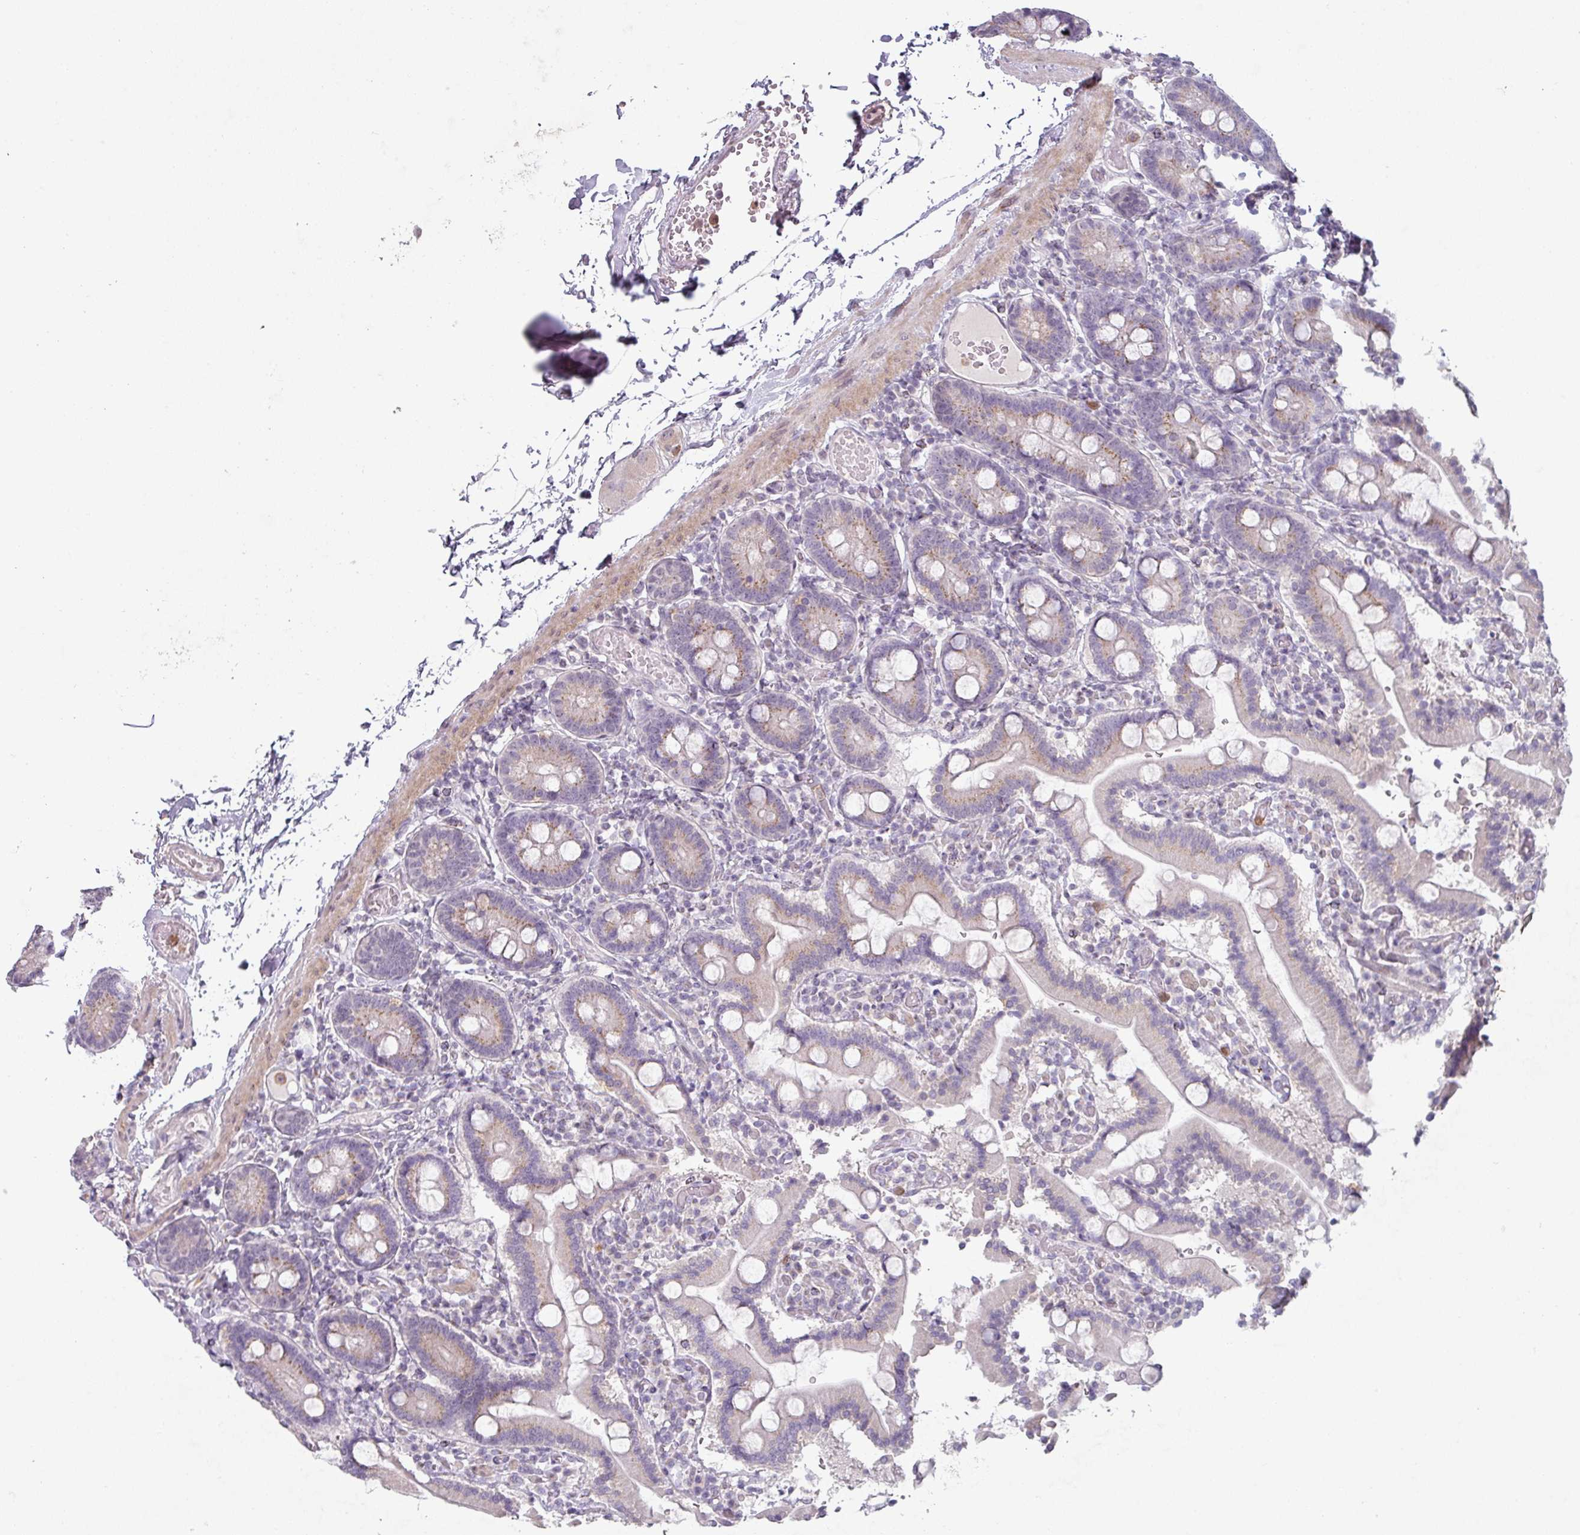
{"staining": {"intensity": "weak", "quantity": ">75%", "location": "cytoplasmic/membranous"}, "tissue": "duodenum", "cell_type": "Glandular cells", "image_type": "normal", "snomed": [{"axis": "morphology", "description": "Normal tissue, NOS"}, {"axis": "topography", "description": "Duodenum"}], "caption": "Immunohistochemistry (DAB (3,3'-diaminobenzidine)) staining of benign human duodenum reveals weak cytoplasmic/membranous protein staining in approximately >75% of glandular cells.", "gene": "MAGEC3", "patient": {"sex": "male", "age": 55}}